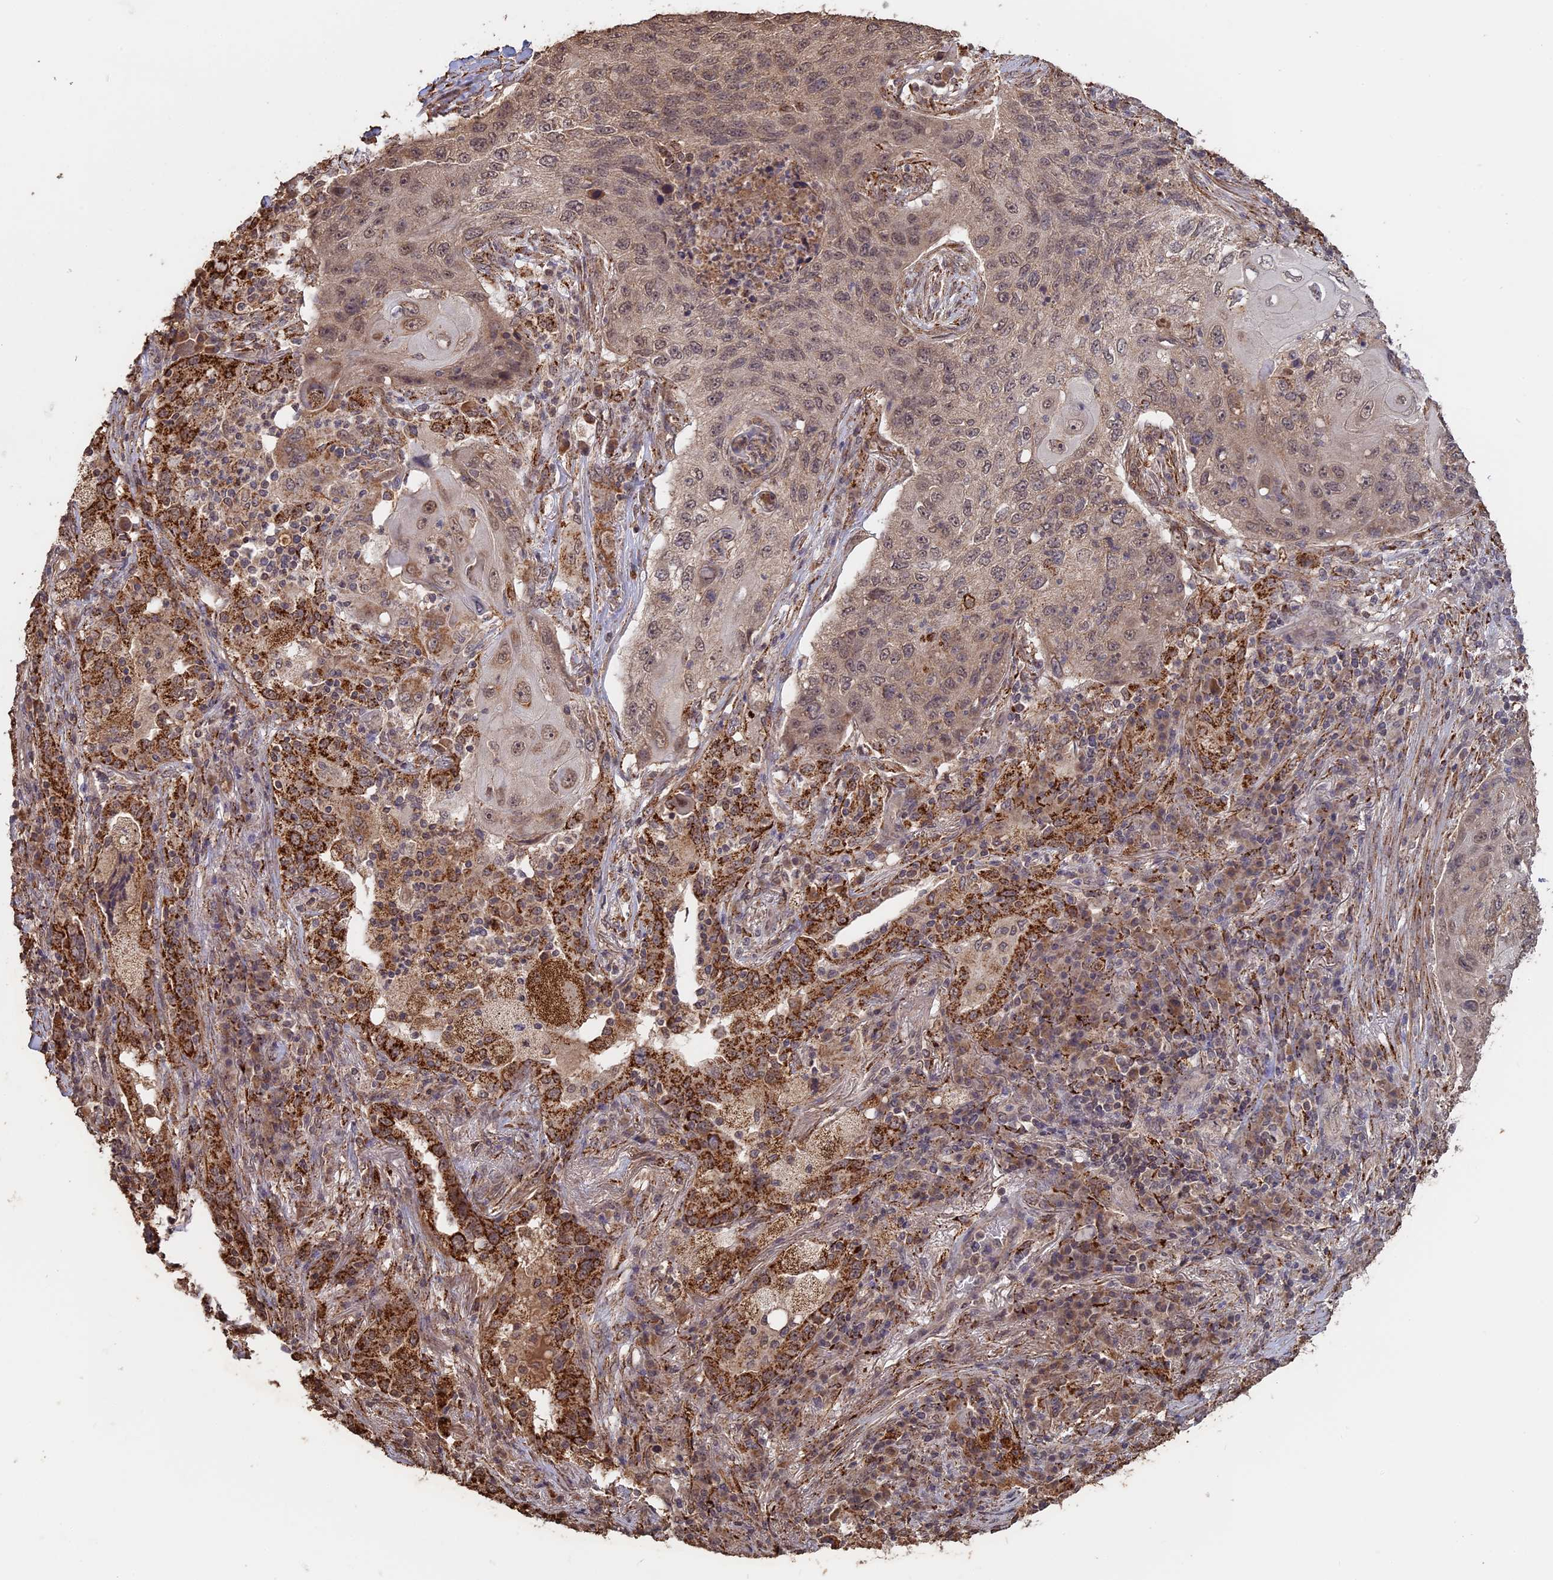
{"staining": {"intensity": "weak", "quantity": ">75%", "location": "cytoplasmic/membranous,nuclear"}, "tissue": "lung cancer", "cell_type": "Tumor cells", "image_type": "cancer", "snomed": [{"axis": "morphology", "description": "Squamous cell carcinoma, NOS"}, {"axis": "topography", "description": "Lung"}], "caption": "Brown immunohistochemical staining in human lung squamous cell carcinoma exhibits weak cytoplasmic/membranous and nuclear positivity in about >75% of tumor cells.", "gene": "FAM210B", "patient": {"sex": "female", "age": 63}}